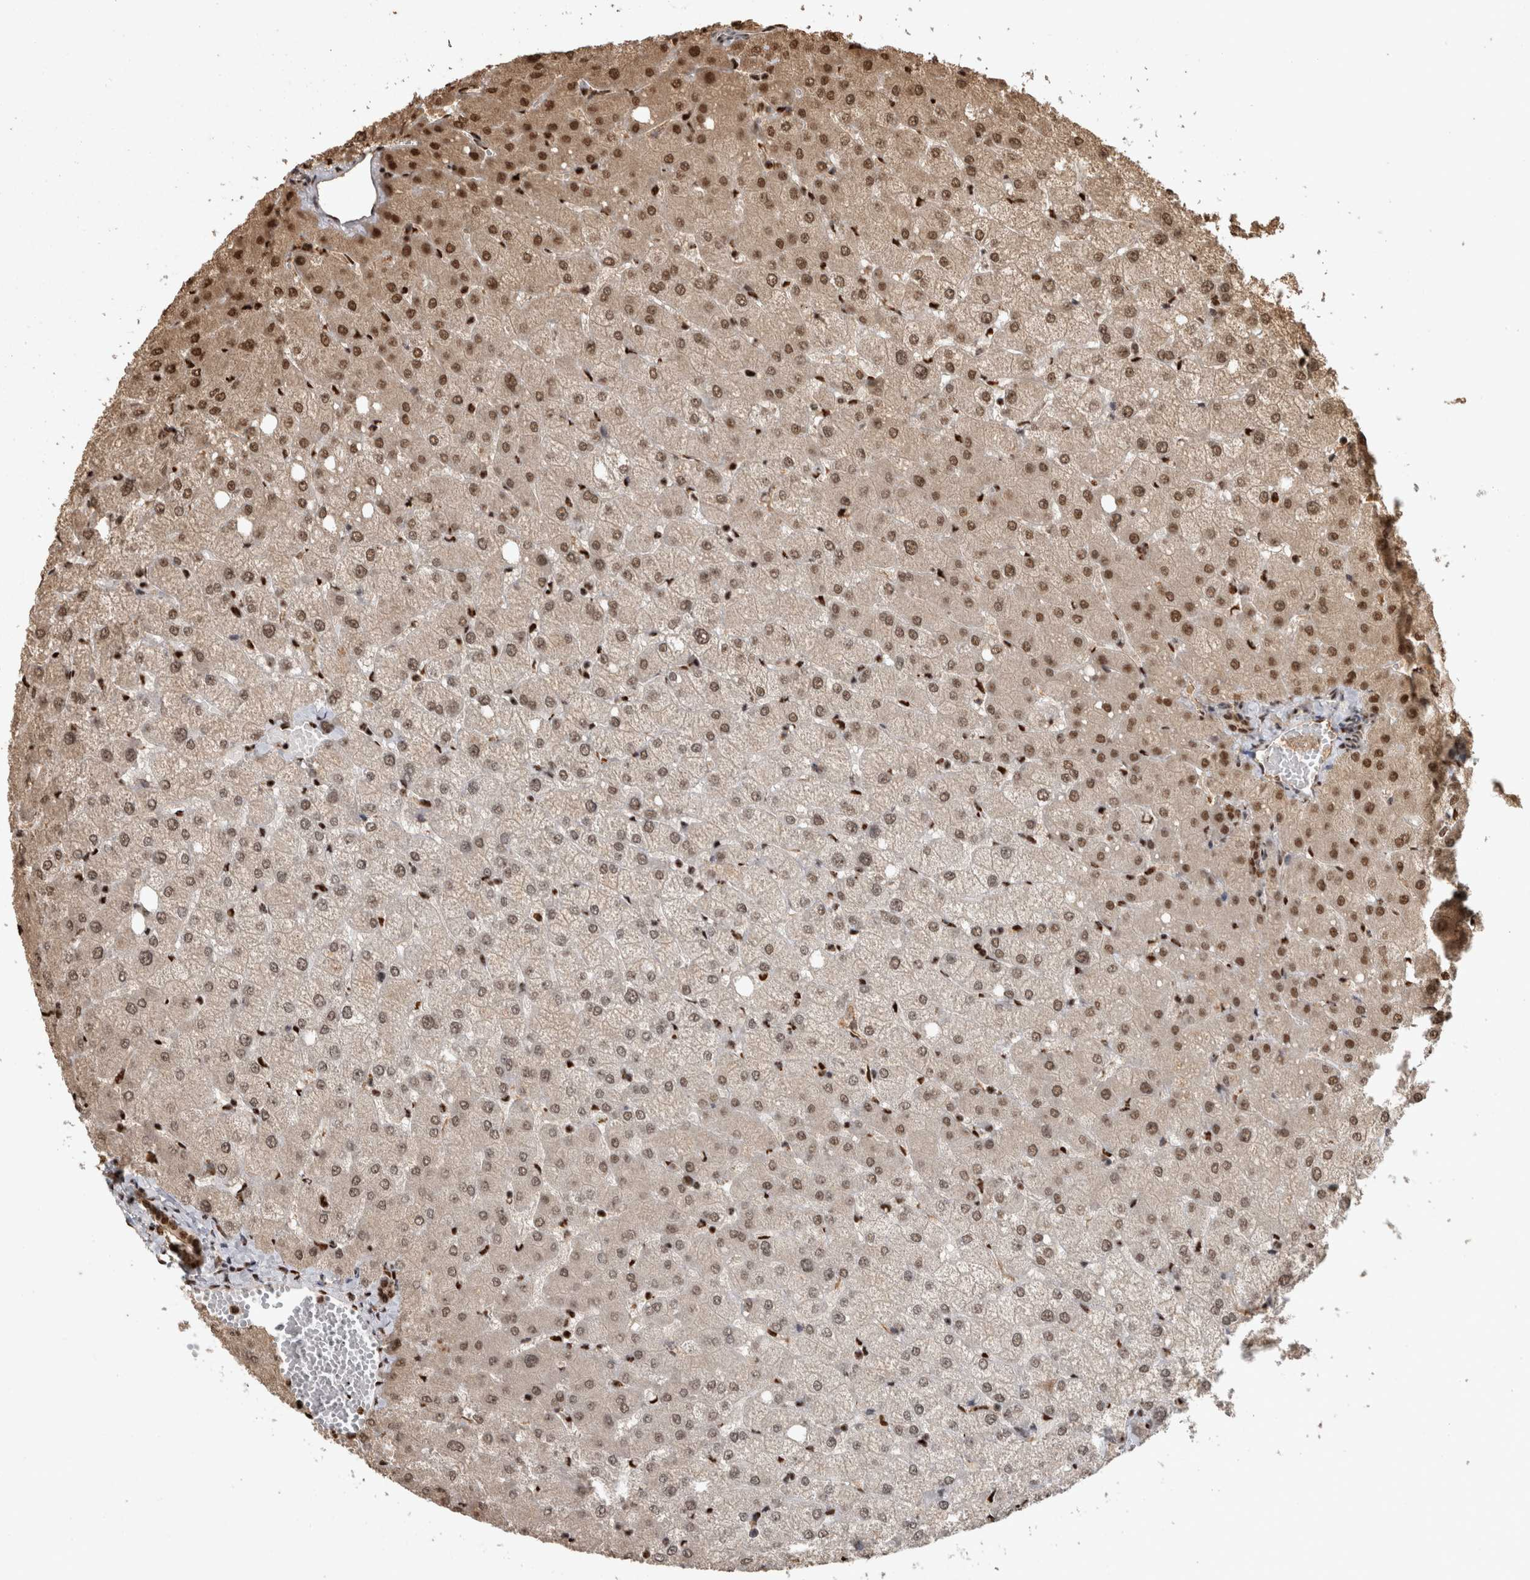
{"staining": {"intensity": "strong", "quantity": ">75%", "location": "nuclear"}, "tissue": "liver", "cell_type": "Cholangiocytes", "image_type": "normal", "snomed": [{"axis": "morphology", "description": "Normal tissue, NOS"}, {"axis": "topography", "description": "Liver"}], "caption": "Immunohistochemistry histopathology image of unremarkable liver stained for a protein (brown), which demonstrates high levels of strong nuclear expression in about >75% of cholangiocytes.", "gene": "RAD50", "patient": {"sex": "female", "age": 54}}